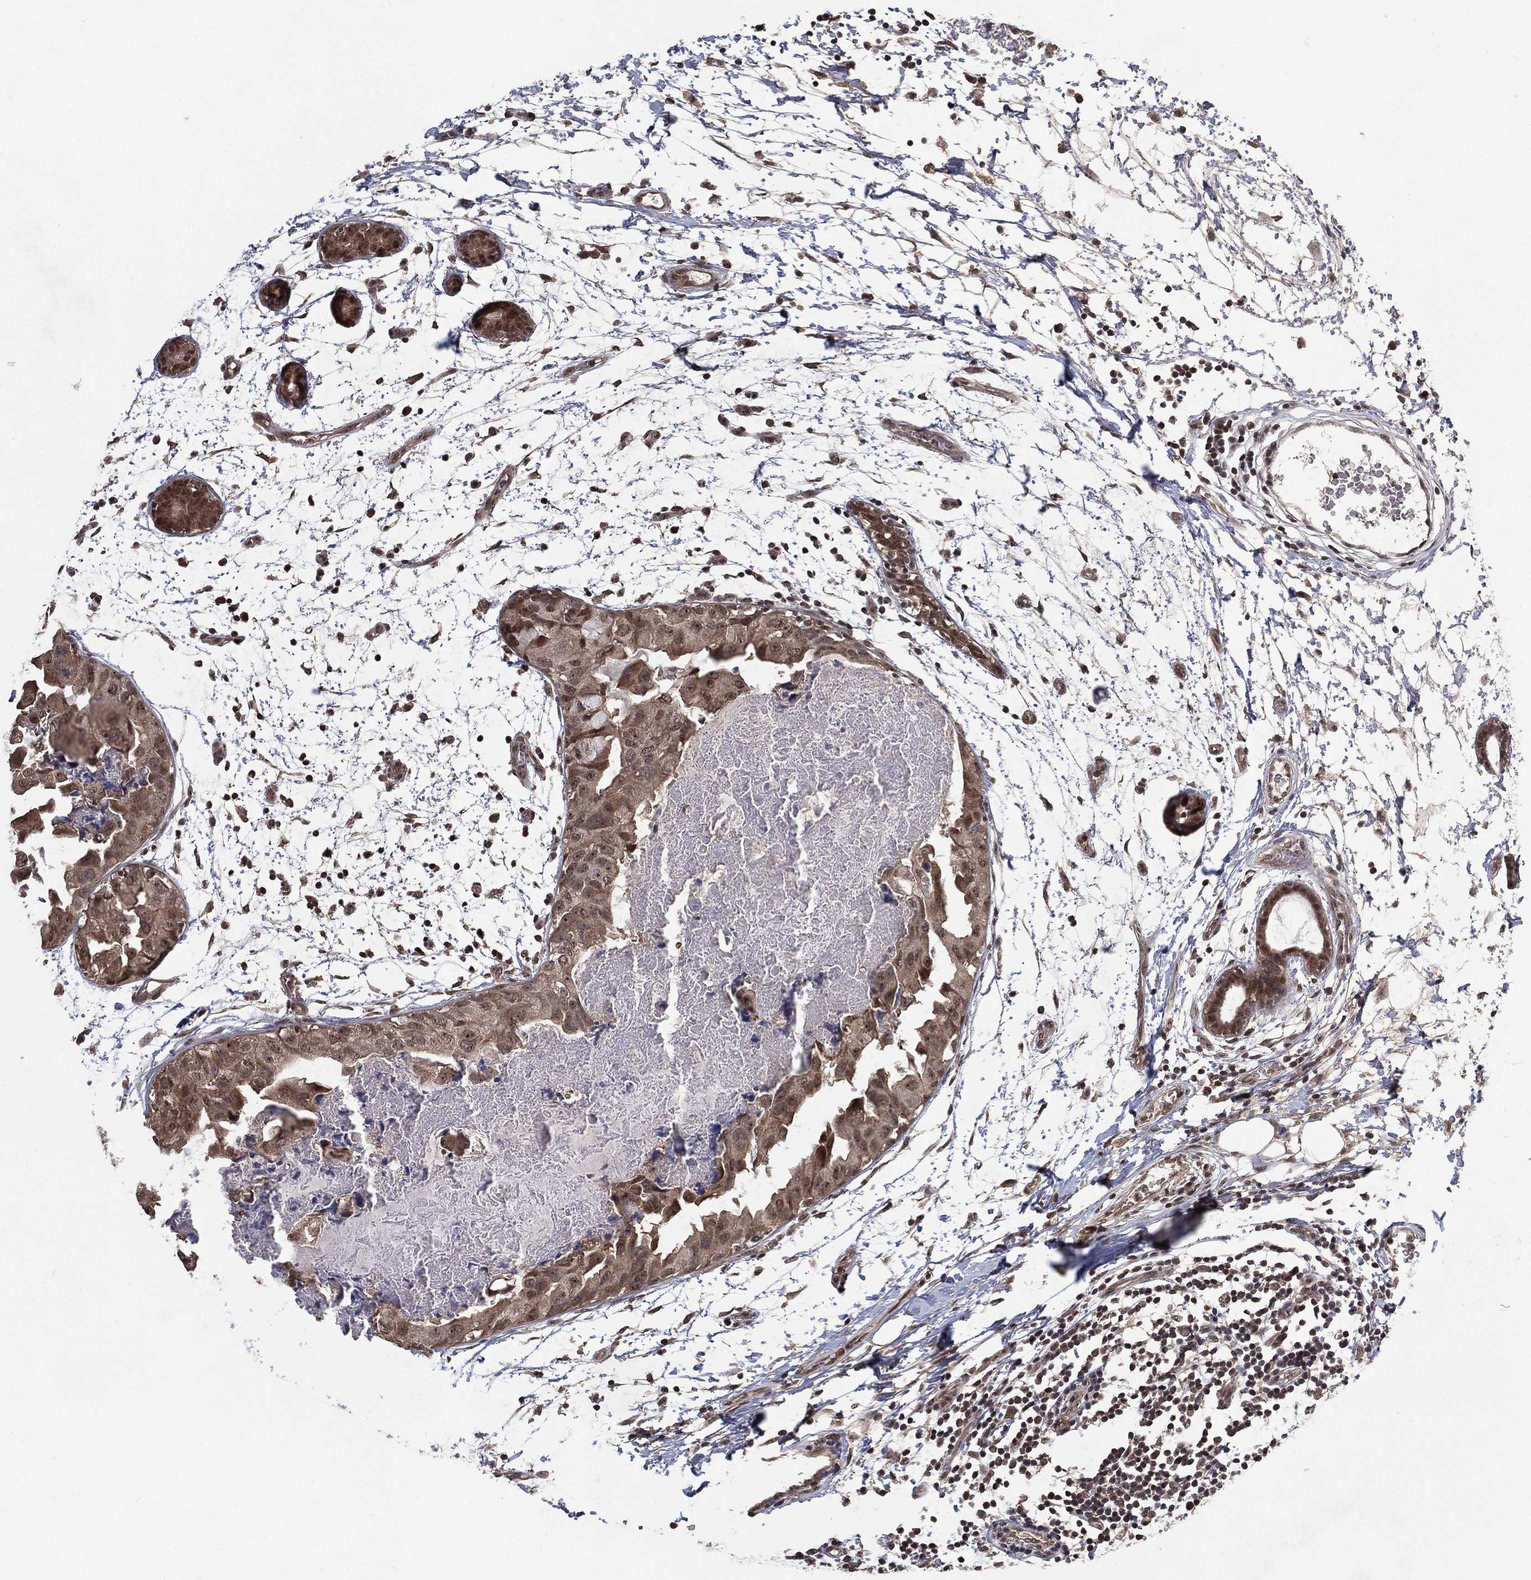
{"staining": {"intensity": "moderate", "quantity": "<25%", "location": "cytoplasmic/membranous"}, "tissue": "breast cancer", "cell_type": "Tumor cells", "image_type": "cancer", "snomed": [{"axis": "morphology", "description": "Normal tissue, NOS"}, {"axis": "morphology", "description": "Duct carcinoma"}, {"axis": "topography", "description": "Breast"}], "caption": "This is a photomicrograph of immunohistochemistry (IHC) staining of breast invasive ductal carcinoma, which shows moderate expression in the cytoplasmic/membranous of tumor cells.", "gene": "NELFCD", "patient": {"sex": "female", "age": 40}}